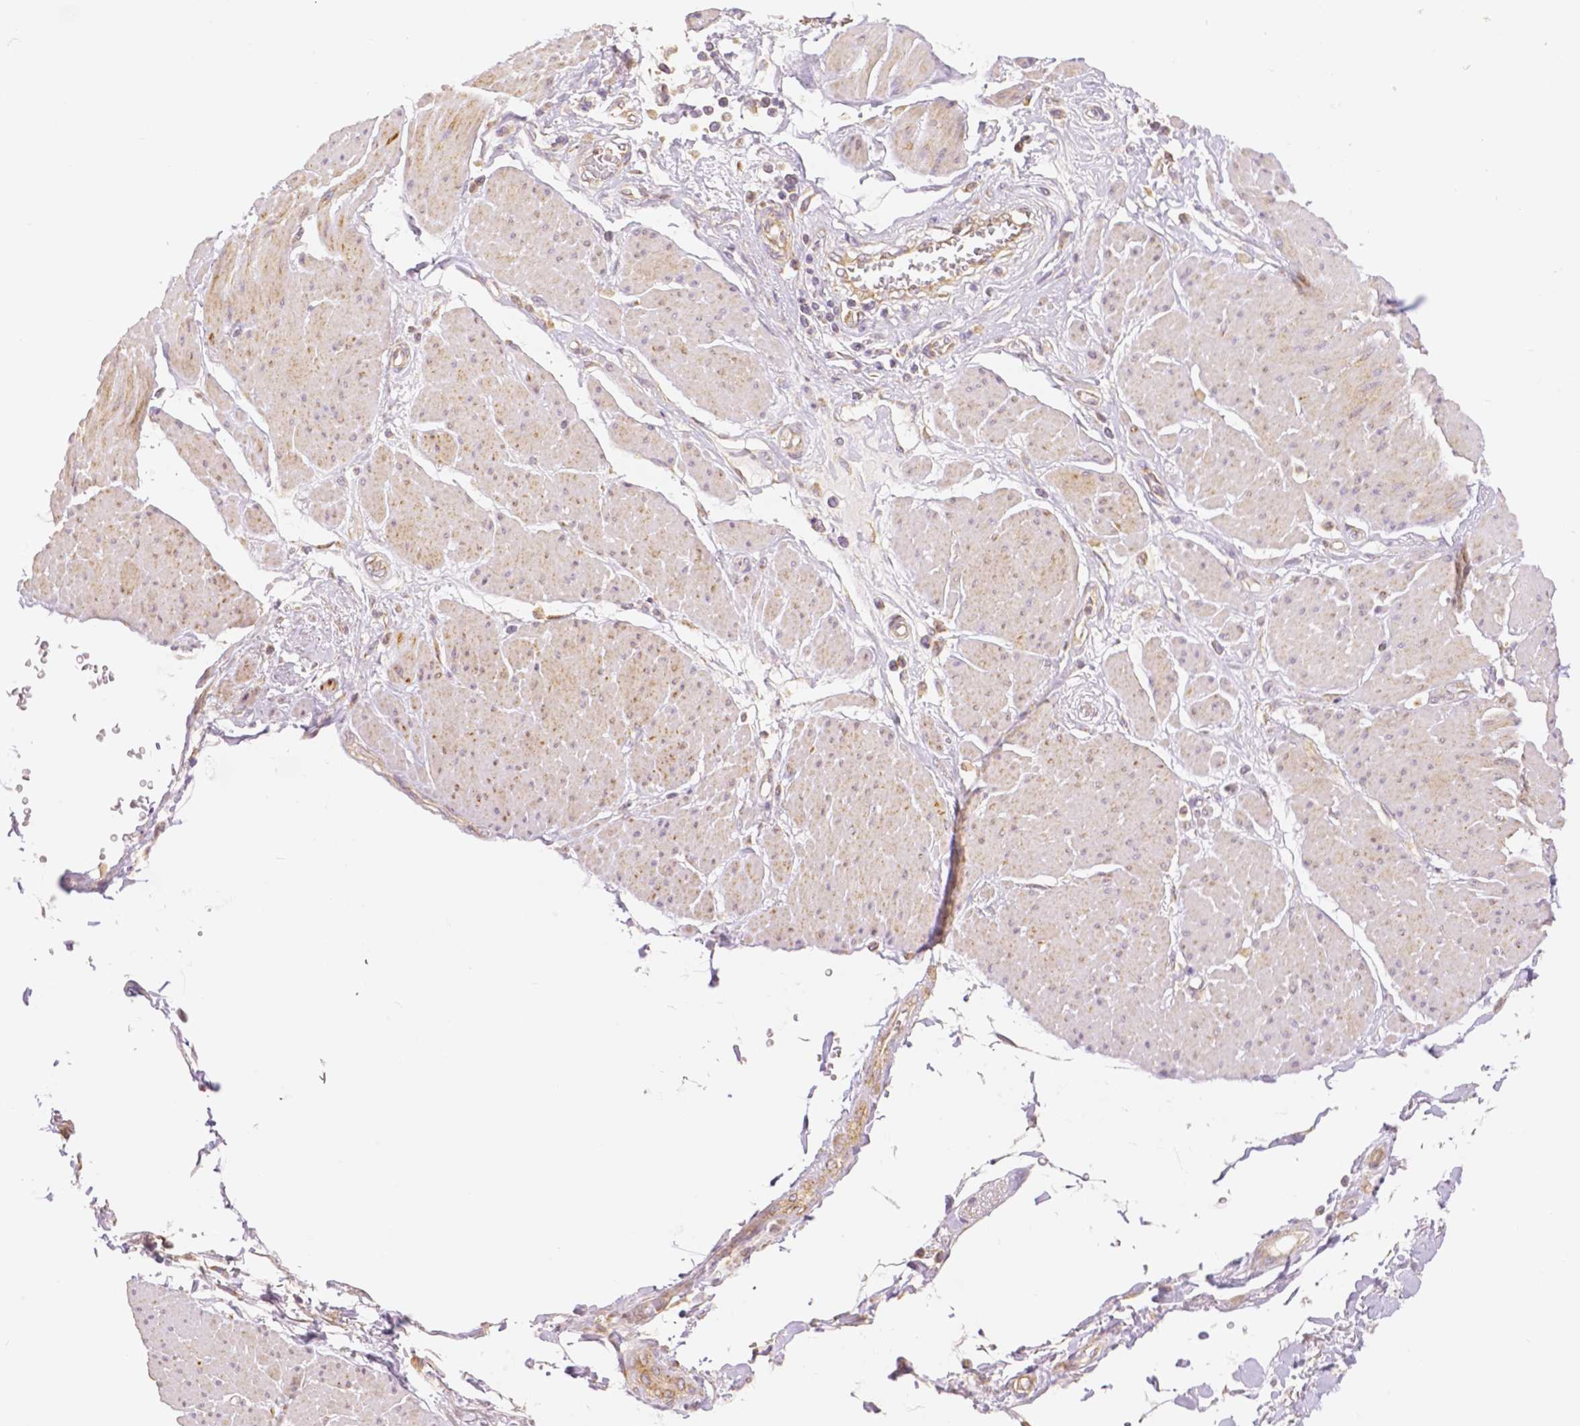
{"staining": {"intensity": "weak", "quantity": "<25%", "location": "cytoplasmic/membranous"}, "tissue": "adipose tissue", "cell_type": "Adipocytes", "image_type": "normal", "snomed": [{"axis": "morphology", "description": "Normal tissue, NOS"}, {"axis": "topography", "description": "Vagina"}, {"axis": "topography", "description": "Peripheral nerve tissue"}], "caption": "Adipocytes show no significant positivity in benign adipose tissue. The staining is performed using DAB brown chromogen with nuclei counter-stained in using hematoxylin.", "gene": "RHOT1", "patient": {"sex": "female", "age": 71}}